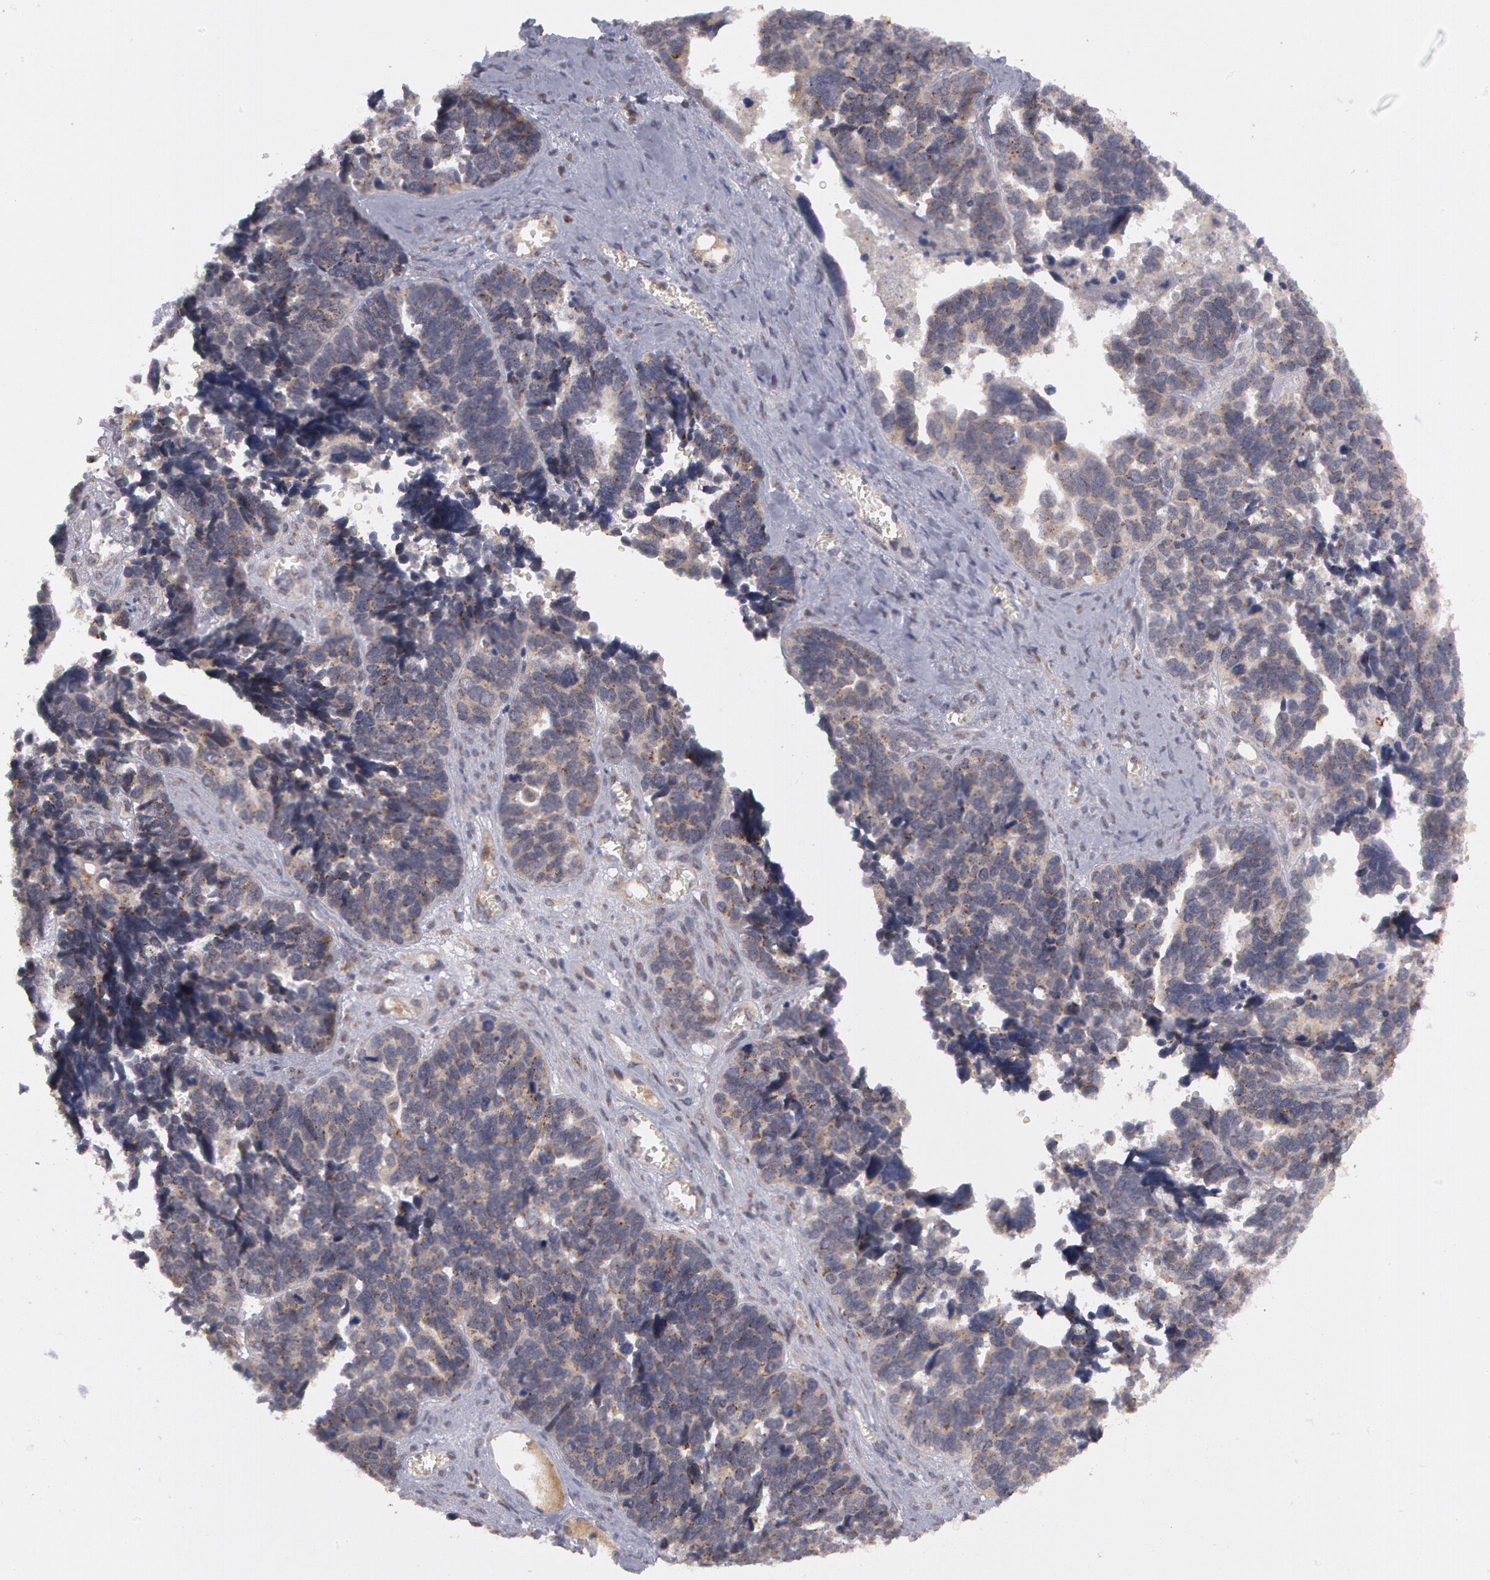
{"staining": {"intensity": "negative", "quantity": "none", "location": "none"}, "tissue": "ovarian cancer", "cell_type": "Tumor cells", "image_type": "cancer", "snomed": [{"axis": "morphology", "description": "Cystadenocarcinoma, serous, NOS"}, {"axis": "topography", "description": "Ovary"}], "caption": "Image shows no significant protein staining in tumor cells of ovarian cancer.", "gene": "STX5", "patient": {"sex": "female", "age": 77}}